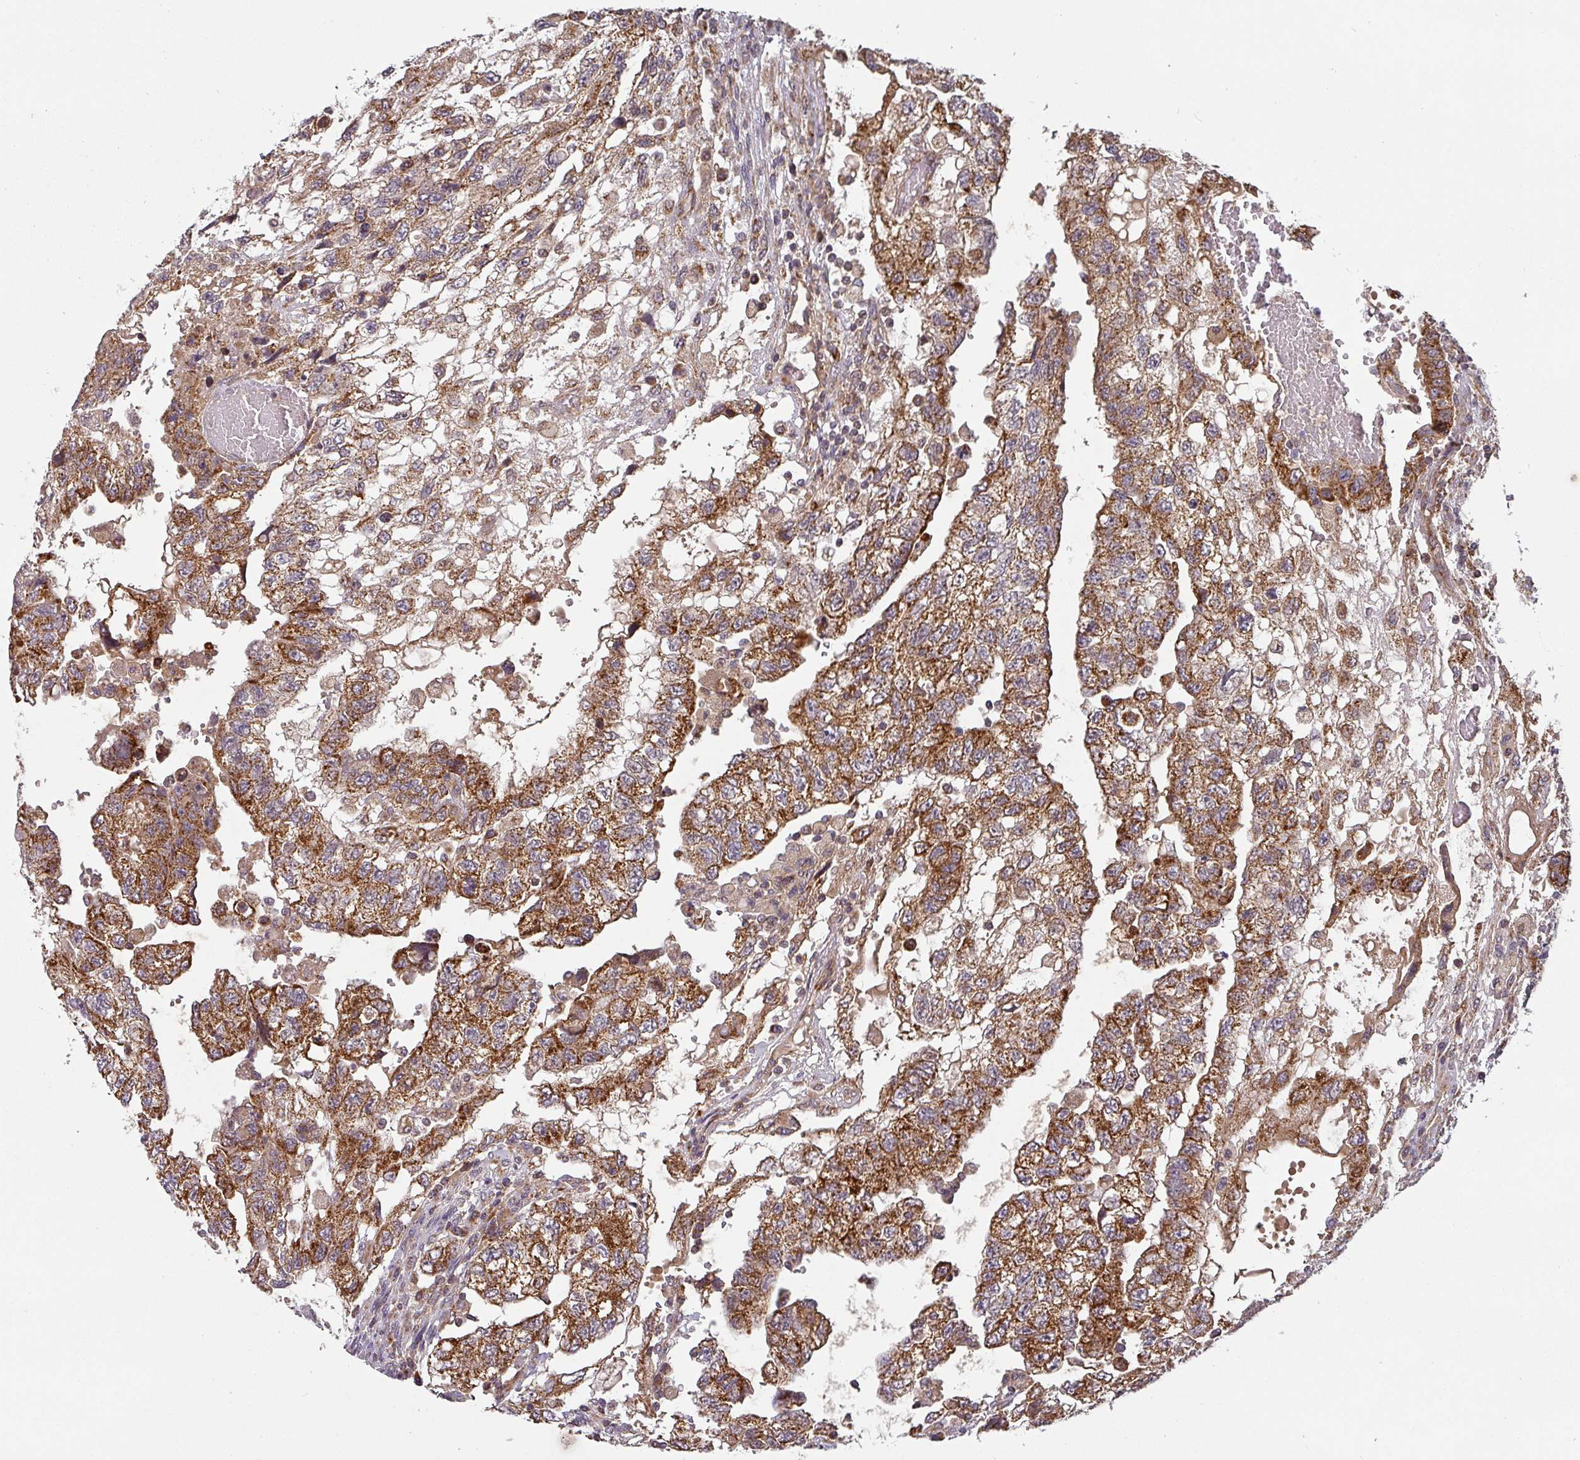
{"staining": {"intensity": "strong", "quantity": ">75%", "location": "cytoplasmic/membranous"}, "tissue": "testis cancer", "cell_type": "Tumor cells", "image_type": "cancer", "snomed": [{"axis": "morphology", "description": "Carcinoma, Embryonal, NOS"}, {"axis": "topography", "description": "Testis"}], "caption": "A micrograph of embryonal carcinoma (testis) stained for a protein displays strong cytoplasmic/membranous brown staining in tumor cells.", "gene": "MRPS16", "patient": {"sex": "male", "age": 36}}